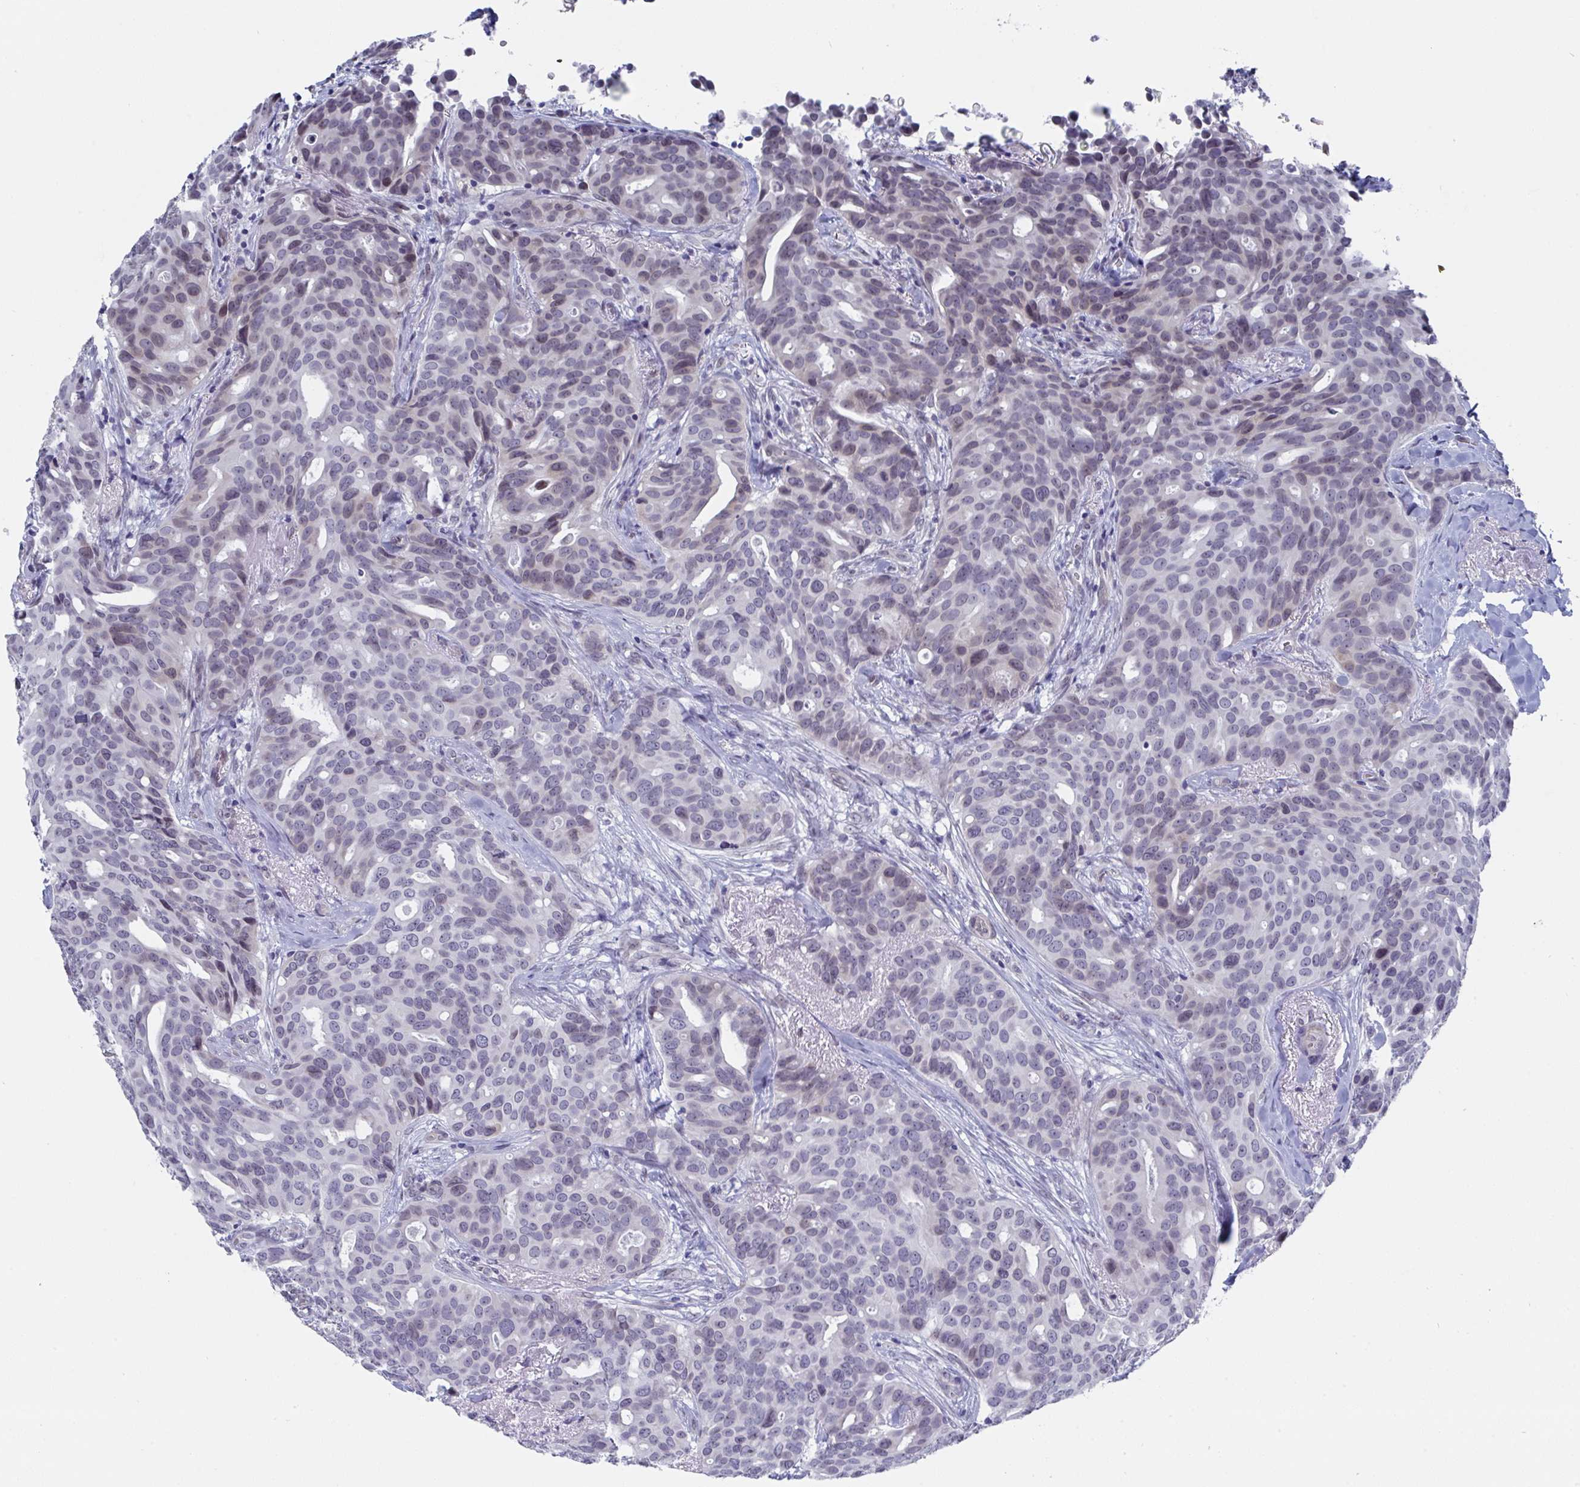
{"staining": {"intensity": "weak", "quantity": "25%-75%", "location": "nuclear"}, "tissue": "breast cancer", "cell_type": "Tumor cells", "image_type": "cancer", "snomed": [{"axis": "morphology", "description": "Duct carcinoma"}, {"axis": "topography", "description": "Breast"}], "caption": "A photomicrograph of human breast infiltrating ductal carcinoma stained for a protein reveals weak nuclear brown staining in tumor cells. (IHC, brightfield microscopy, high magnification).", "gene": "MFSD4A", "patient": {"sex": "female", "age": 54}}